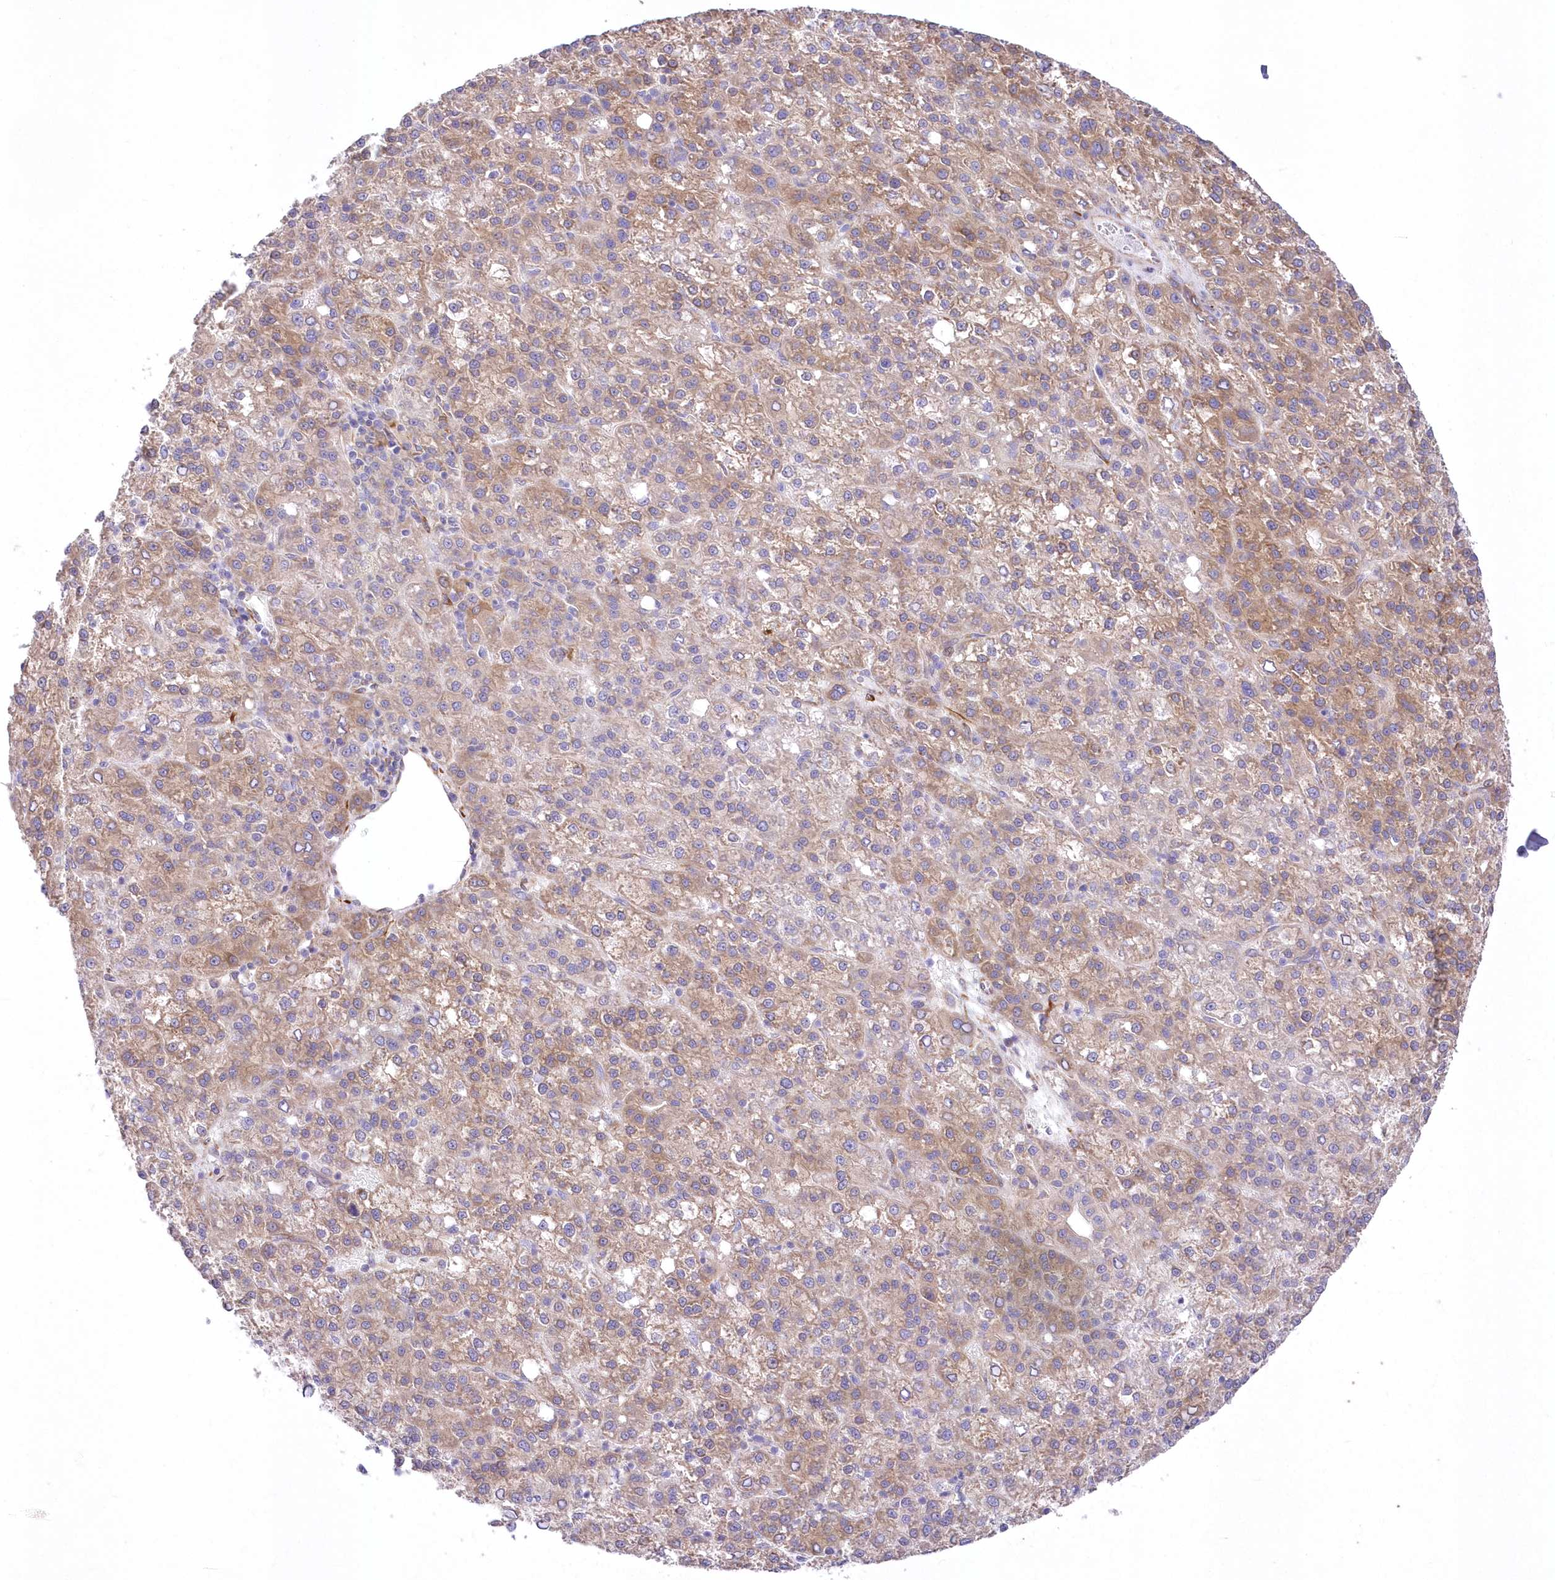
{"staining": {"intensity": "moderate", "quantity": "25%-75%", "location": "cytoplasmic/membranous"}, "tissue": "liver cancer", "cell_type": "Tumor cells", "image_type": "cancer", "snomed": [{"axis": "morphology", "description": "Carcinoma, Hepatocellular, NOS"}, {"axis": "topography", "description": "Liver"}], "caption": "Protein staining exhibits moderate cytoplasmic/membranous positivity in about 25%-75% of tumor cells in liver hepatocellular carcinoma. The protein of interest is stained brown, and the nuclei are stained in blue (DAB IHC with brightfield microscopy, high magnification).", "gene": "YTHDC2", "patient": {"sex": "female", "age": 58}}